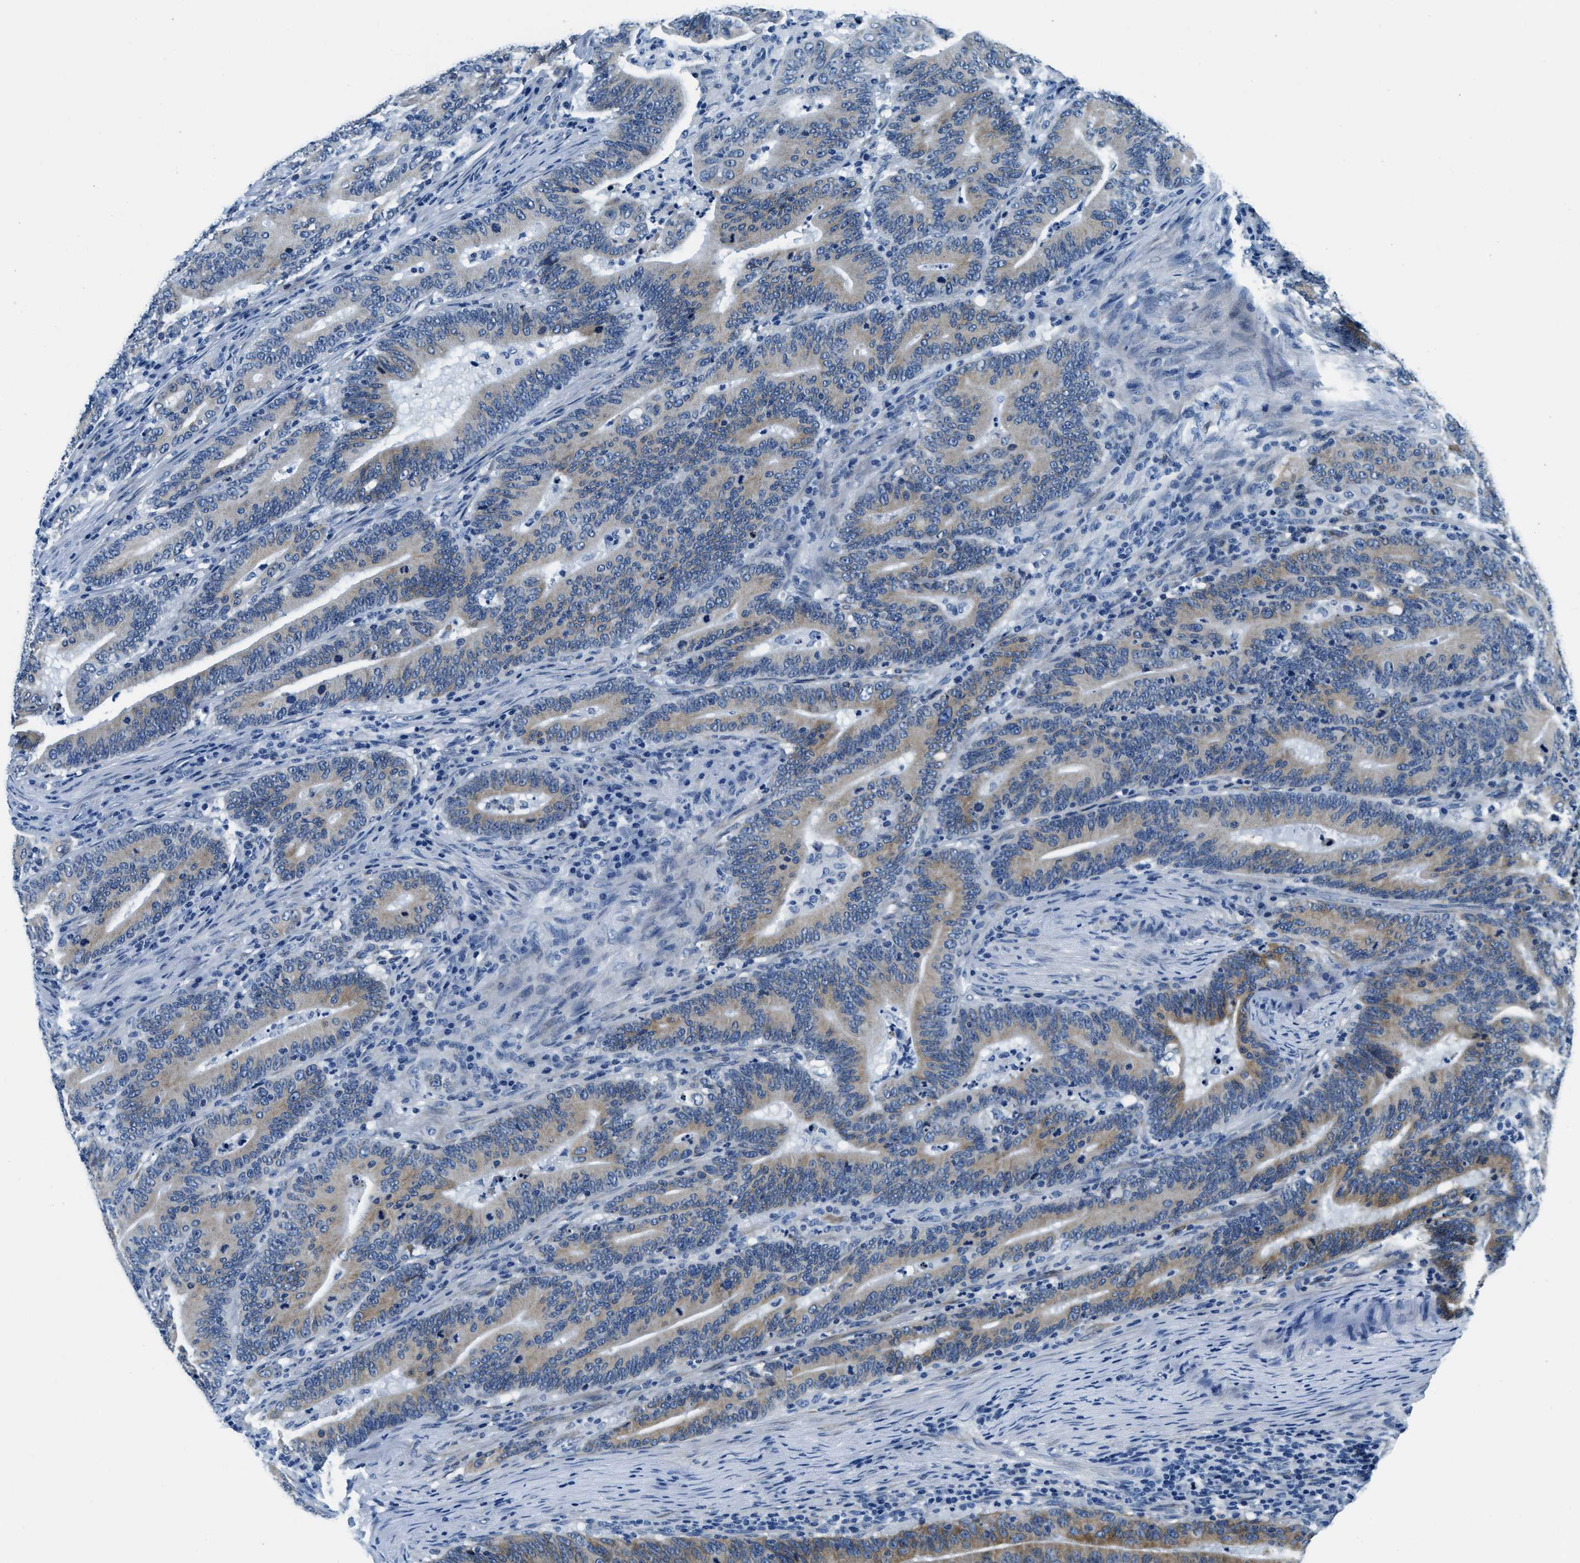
{"staining": {"intensity": "moderate", "quantity": "25%-75%", "location": "cytoplasmic/membranous"}, "tissue": "colorectal cancer", "cell_type": "Tumor cells", "image_type": "cancer", "snomed": [{"axis": "morphology", "description": "Adenocarcinoma, NOS"}, {"axis": "topography", "description": "Colon"}], "caption": "Protein expression analysis of human colorectal cancer reveals moderate cytoplasmic/membranous staining in about 25%-75% of tumor cells.", "gene": "UBAC2", "patient": {"sex": "female", "age": 66}}